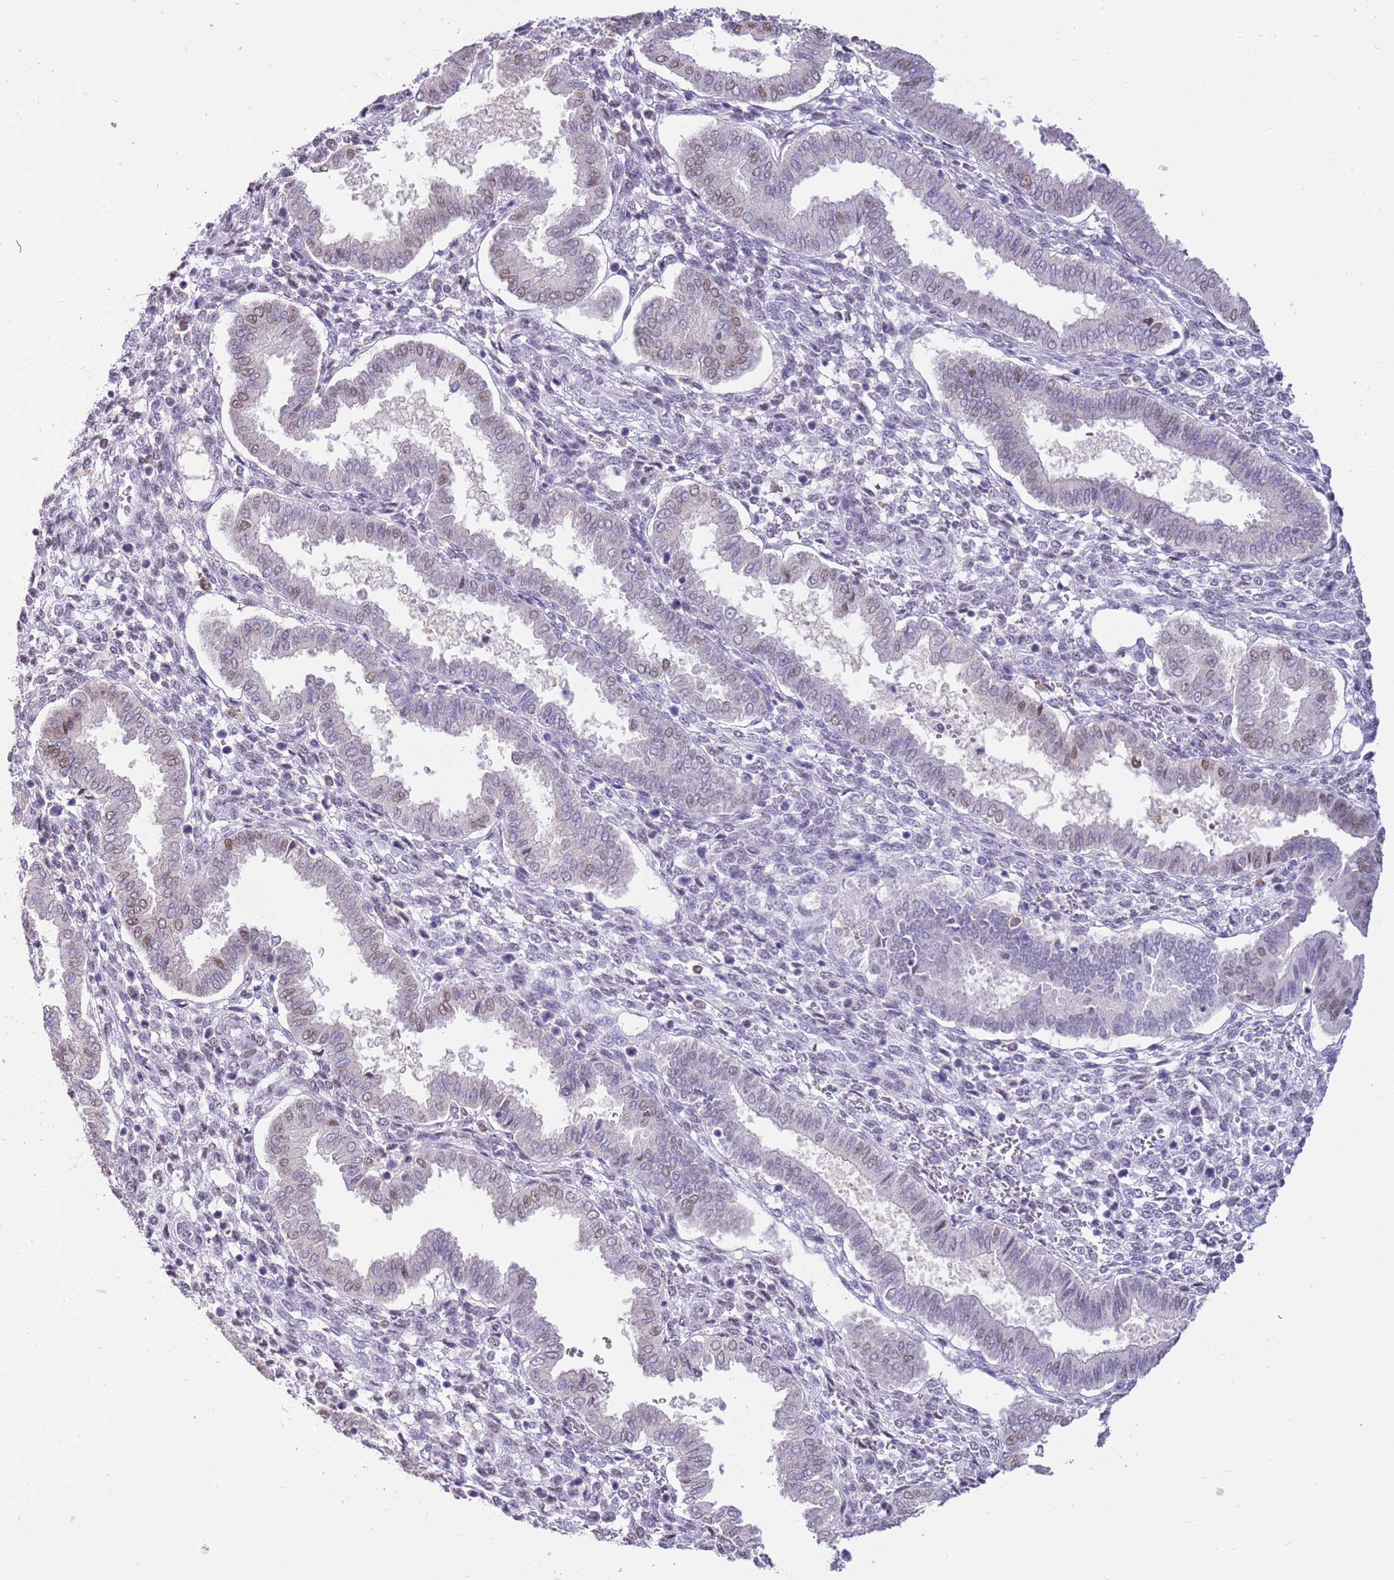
{"staining": {"intensity": "negative", "quantity": "none", "location": "none"}, "tissue": "endometrium", "cell_type": "Cells in endometrial stroma", "image_type": "normal", "snomed": [{"axis": "morphology", "description": "Normal tissue, NOS"}, {"axis": "topography", "description": "Endometrium"}], "caption": "High magnification brightfield microscopy of unremarkable endometrium stained with DAB (brown) and counterstained with hematoxylin (blue): cells in endometrial stroma show no significant positivity.", "gene": "PPP1R17", "patient": {"sex": "female", "age": 24}}